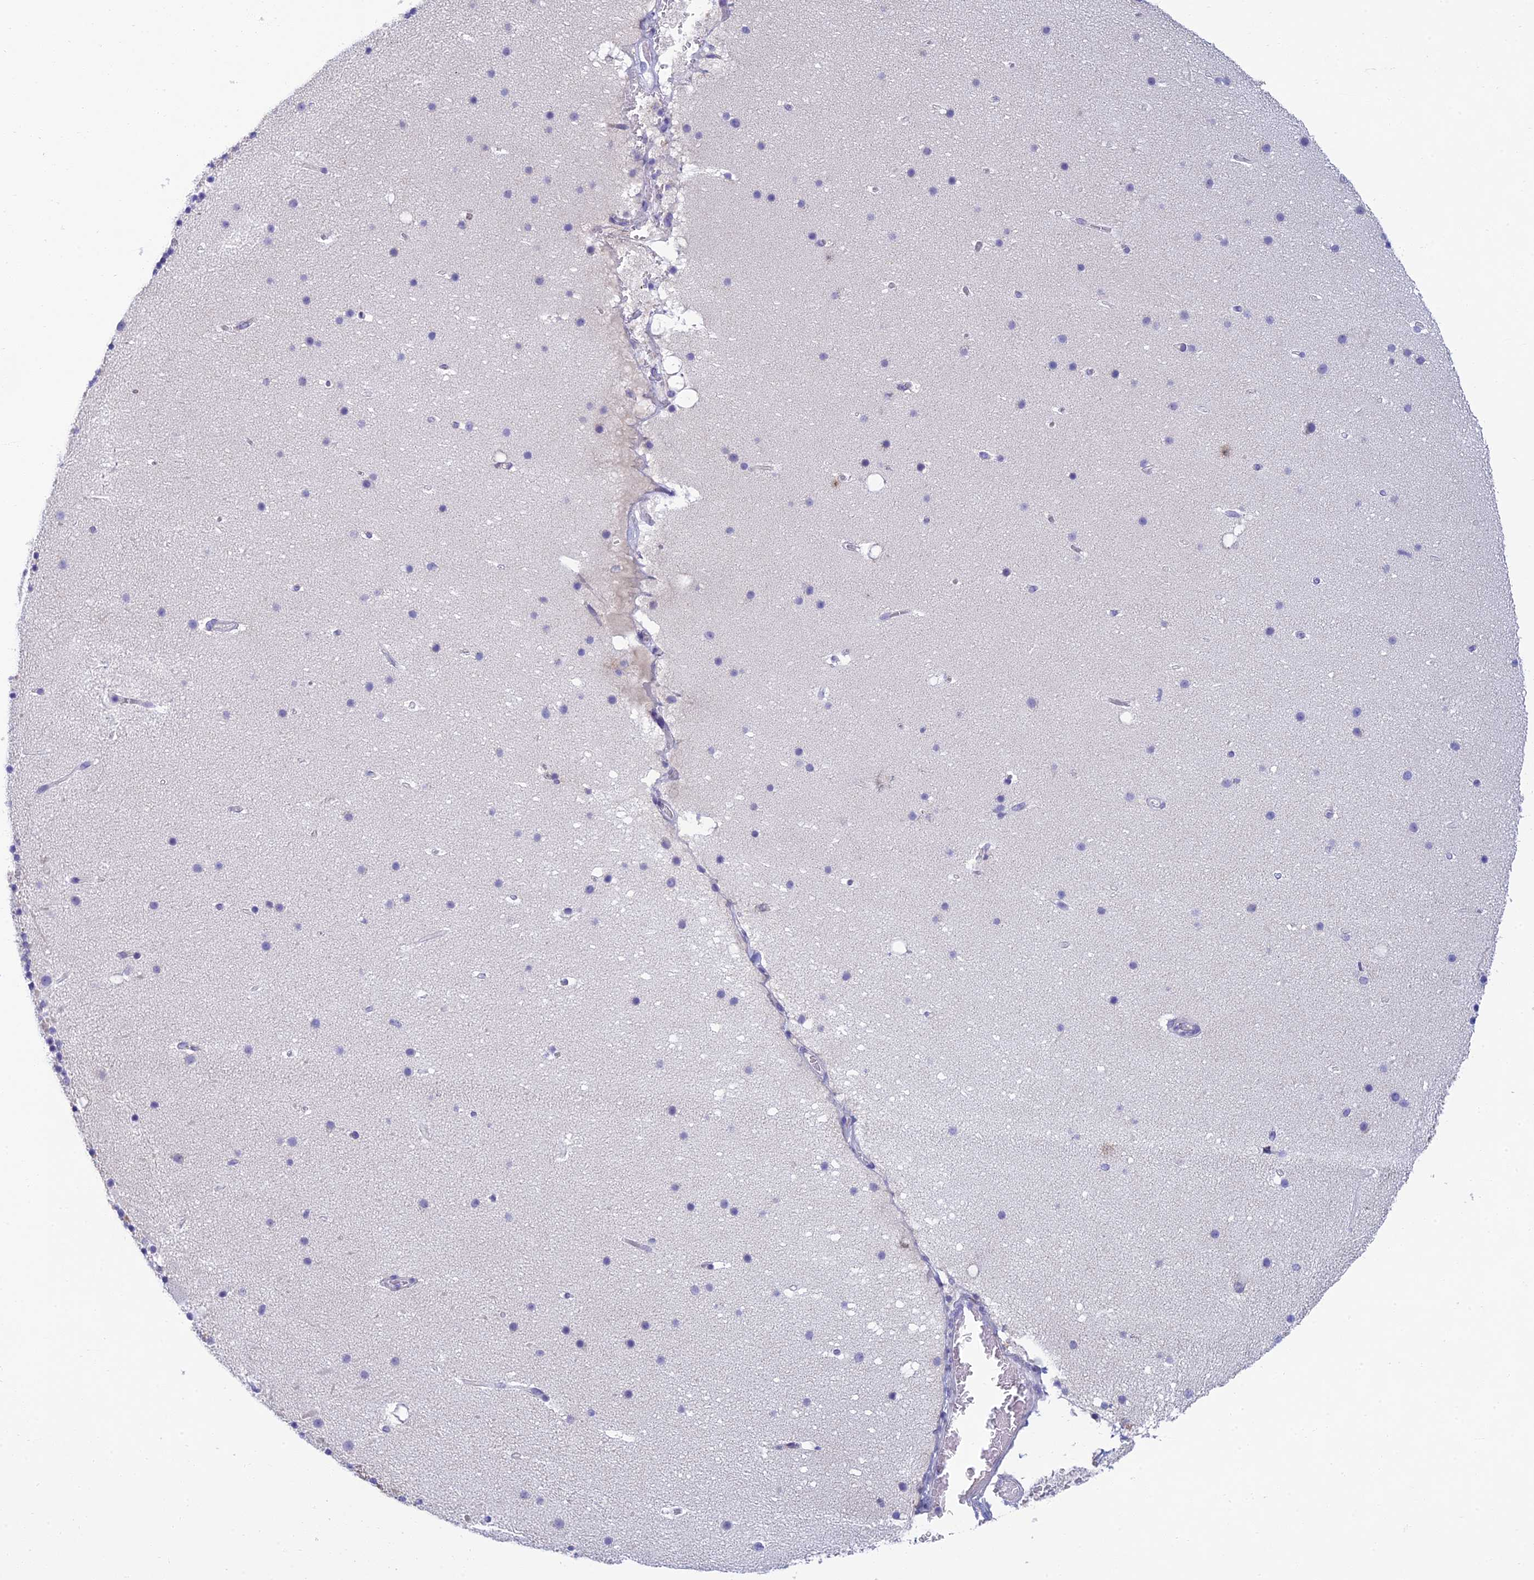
{"staining": {"intensity": "negative", "quantity": "none", "location": "none"}, "tissue": "cerebellum", "cell_type": "Cells in granular layer", "image_type": "normal", "snomed": [{"axis": "morphology", "description": "Normal tissue, NOS"}, {"axis": "topography", "description": "Cerebellum"}], "caption": "A histopathology image of cerebellum stained for a protein shows no brown staining in cells in granular layer. (Brightfield microscopy of DAB (3,3'-diaminobenzidine) IHC at high magnification).", "gene": "SLC25A41", "patient": {"sex": "male", "age": 57}}